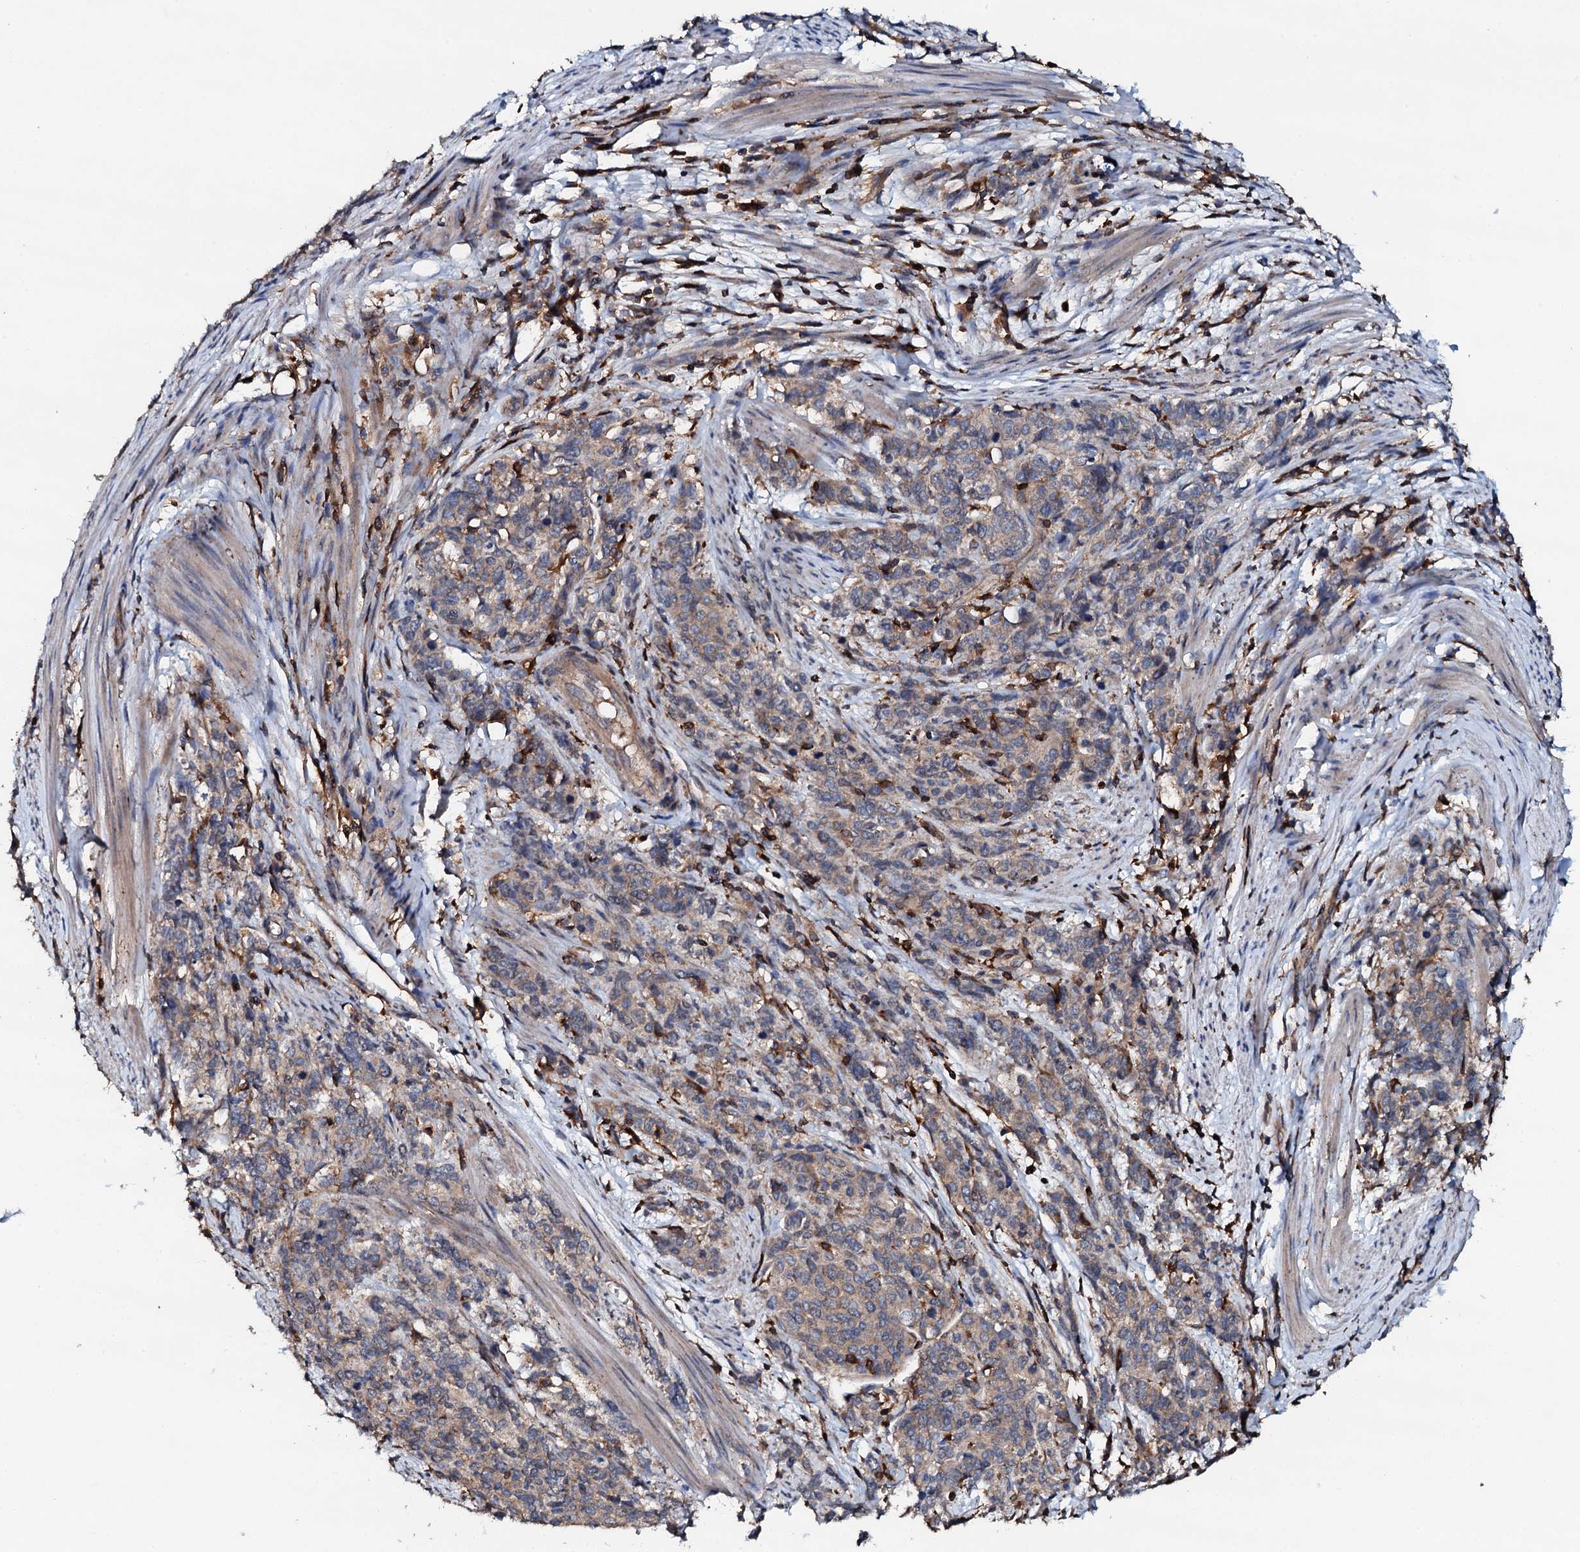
{"staining": {"intensity": "weak", "quantity": "25%-75%", "location": "cytoplasmic/membranous"}, "tissue": "cervical cancer", "cell_type": "Tumor cells", "image_type": "cancer", "snomed": [{"axis": "morphology", "description": "Squamous cell carcinoma, NOS"}, {"axis": "topography", "description": "Cervix"}], "caption": "Tumor cells exhibit weak cytoplasmic/membranous expression in approximately 25%-75% of cells in cervical cancer.", "gene": "GRK2", "patient": {"sex": "female", "age": 60}}